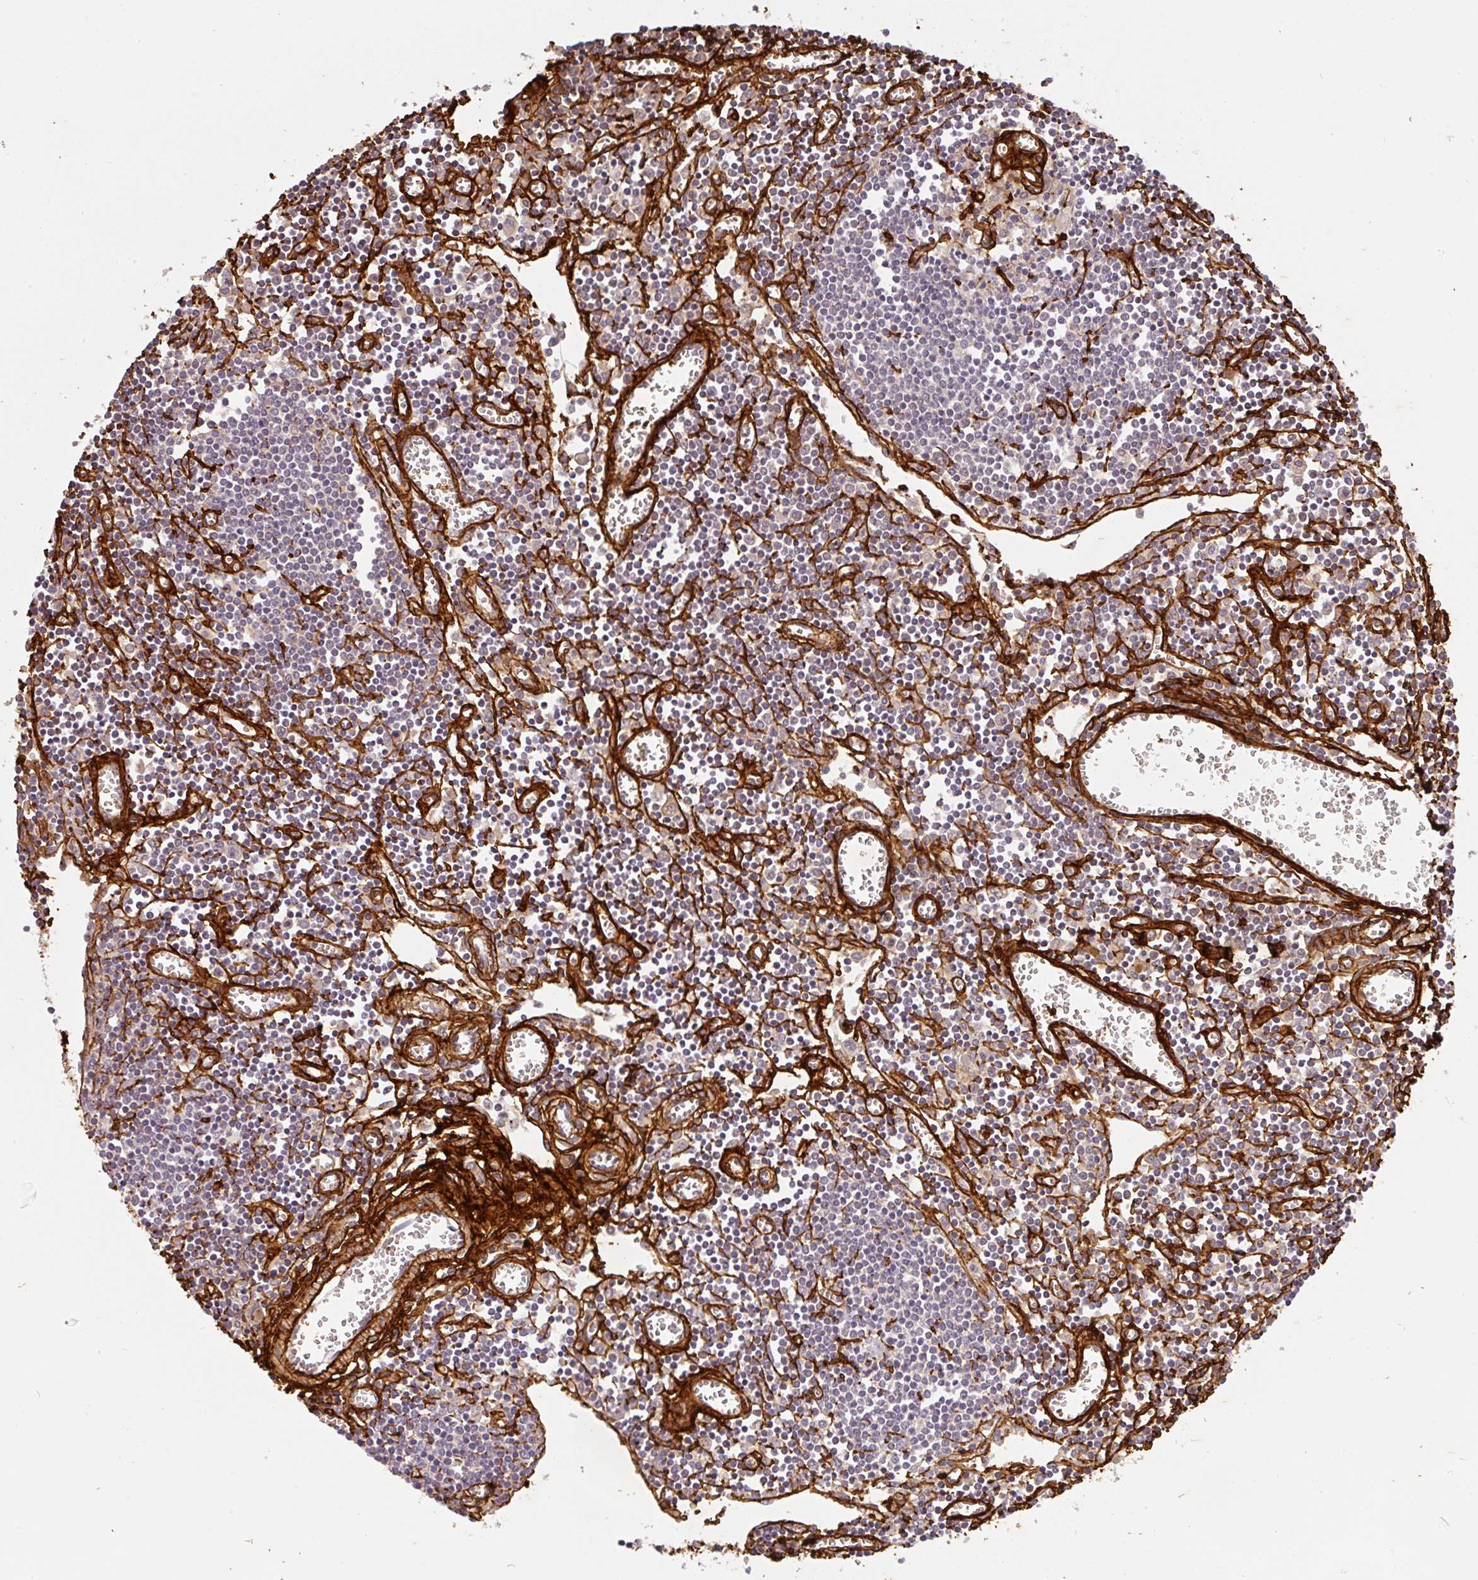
{"staining": {"intensity": "negative", "quantity": "none", "location": "none"}, "tissue": "lymph node", "cell_type": "Germinal center cells", "image_type": "normal", "snomed": [{"axis": "morphology", "description": "Normal tissue, NOS"}, {"axis": "topography", "description": "Lymph node"}], "caption": "Germinal center cells show no significant protein positivity in normal lymph node.", "gene": "COL3A1", "patient": {"sex": "male", "age": 66}}